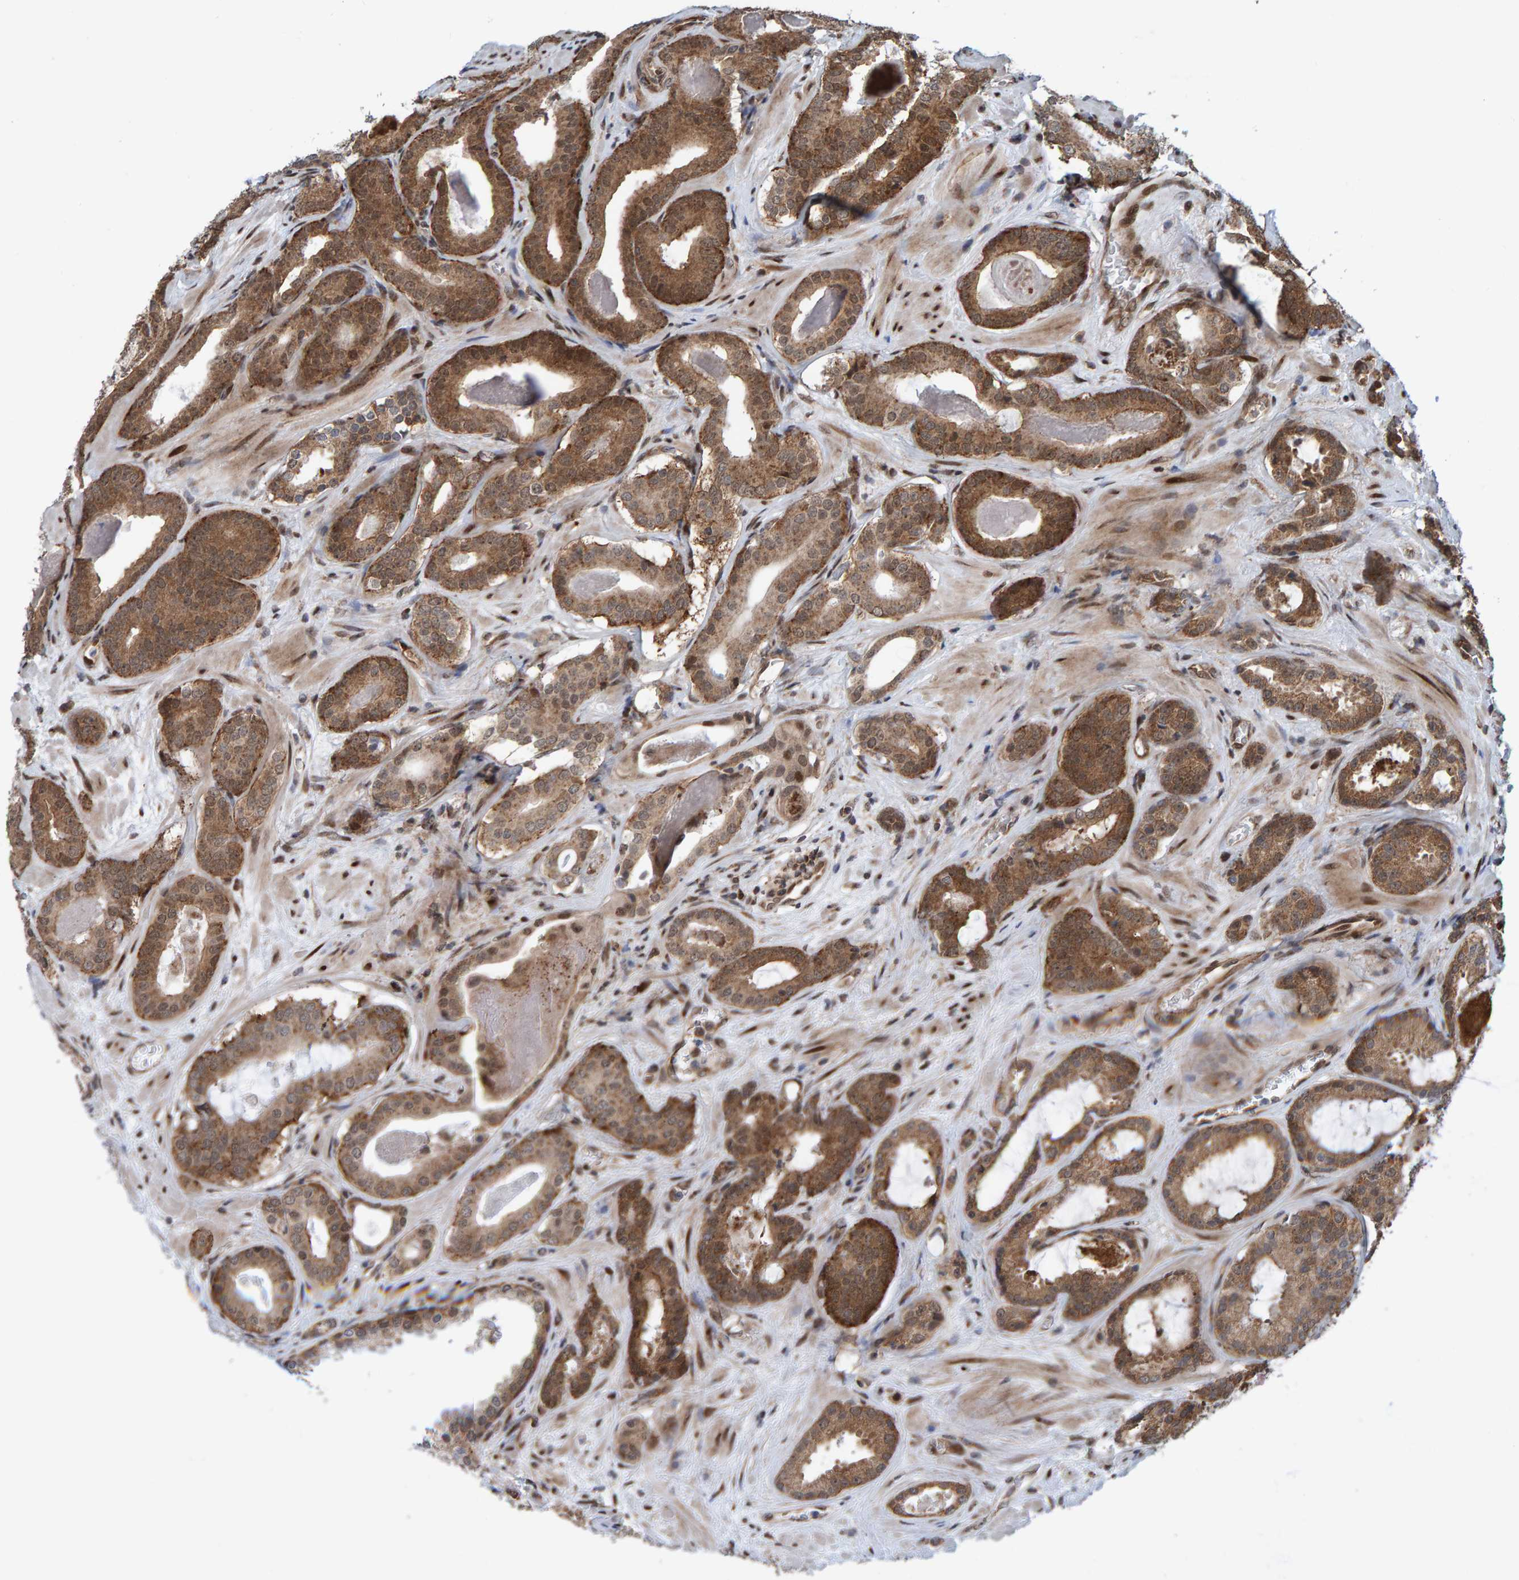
{"staining": {"intensity": "strong", "quantity": ">75%", "location": "cytoplasmic/membranous"}, "tissue": "prostate cancer", "cell_type": "Tumor cells", "image_type": "cancer", "snomed": [{"axis": "morphology", "description": "Adenocarcinoma, High grade"}, {"axis": "topography", "description": "Prostate"}], "caption": "Immunohistochemical staining of human prostate adenocarcinoma (high-grade) shows high levels of strong cytoplasmic/membranous protein expression in approximately >75% of tumor cells.", "gene": "ZNF366", "patient": {"sex": "male", "age": 60}}